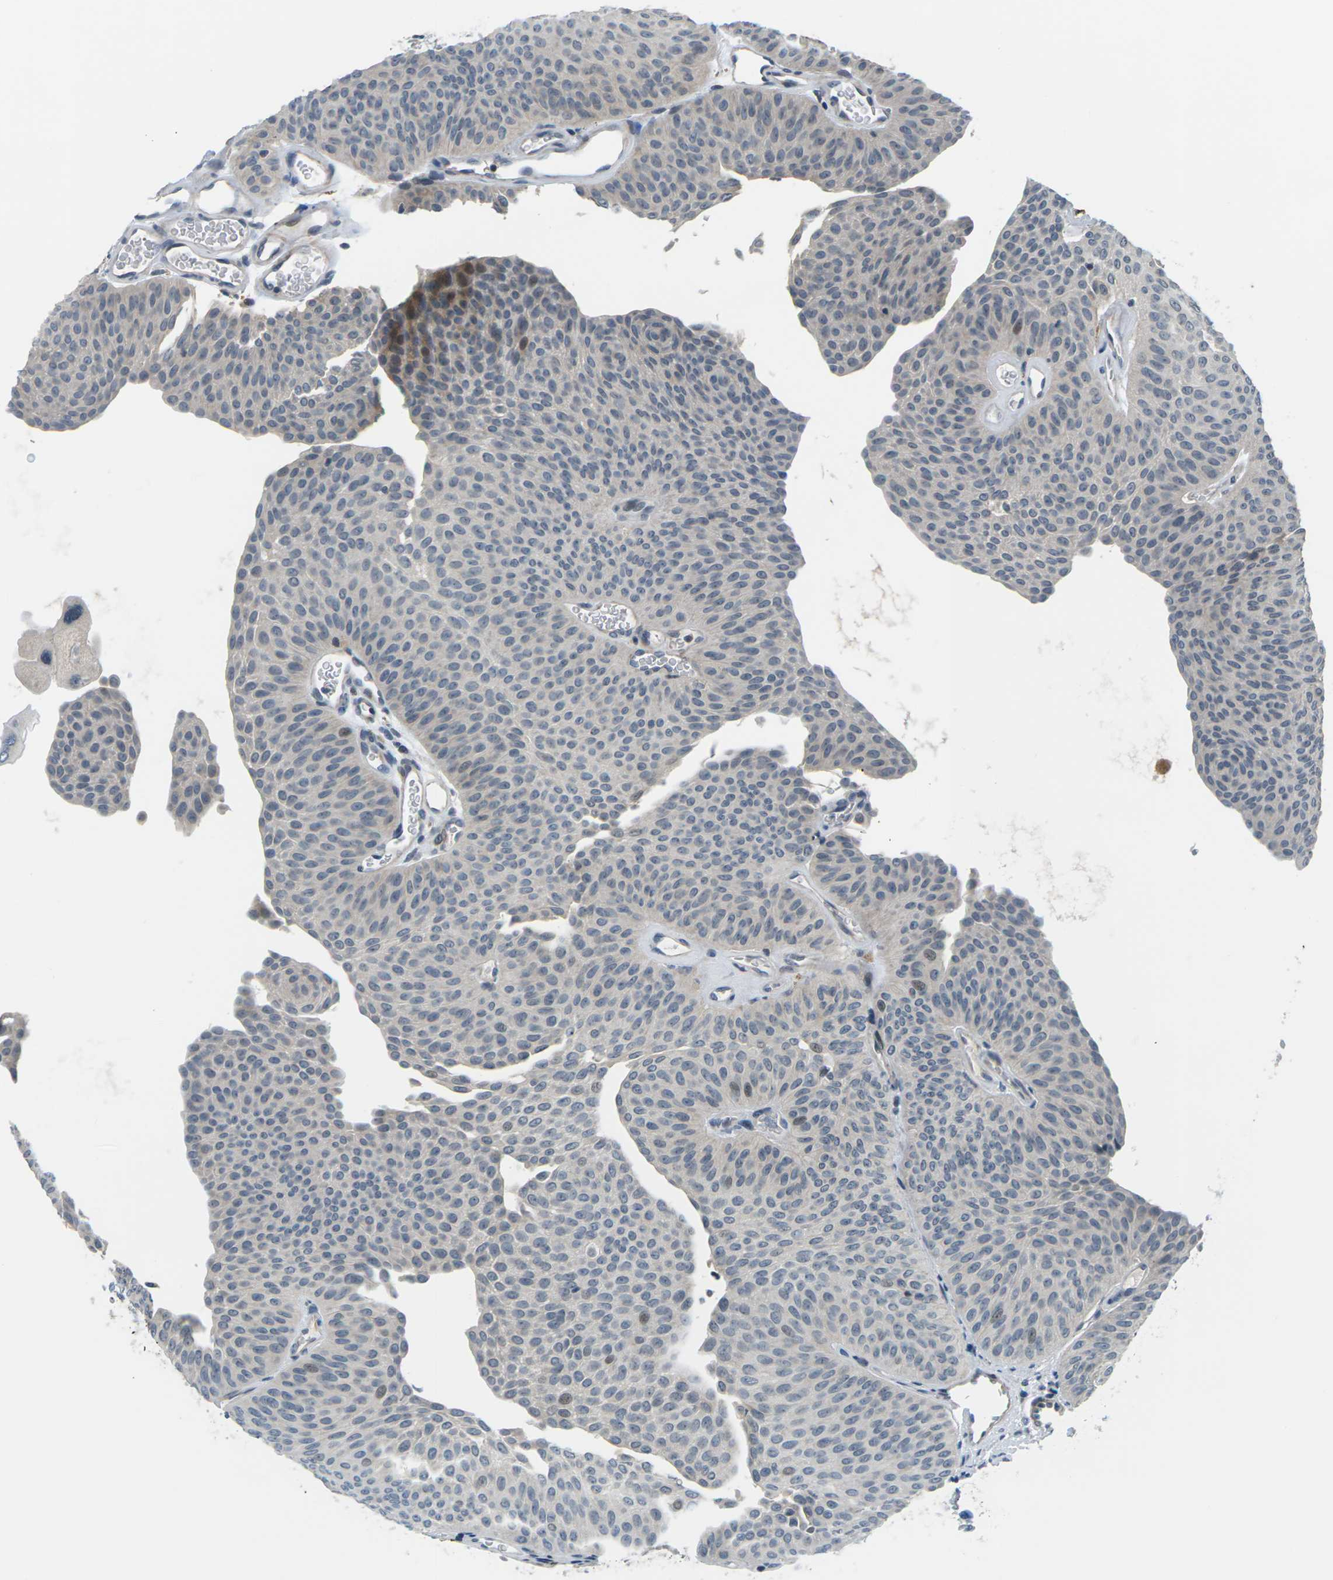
{"staining": {"intensity": "negative", "quantity": "none", "location": "none"}, "tissue": "urothelial cancer", "cell_type": "Tumor cells", "image_type": "cancer", "snomed": [{"axis": "morphology", "description": "Urothelial carcinoma, Low grade"}, {"axis": "topography", "description": "Urinary bladder"}], "caption": "Low-grade urothelial carcinoma was stained to show a protein in brown. There is no significant positivity in tumor cells.", "gene": "SLC13A3", "patient": {"sex": "female", "age": 60}}